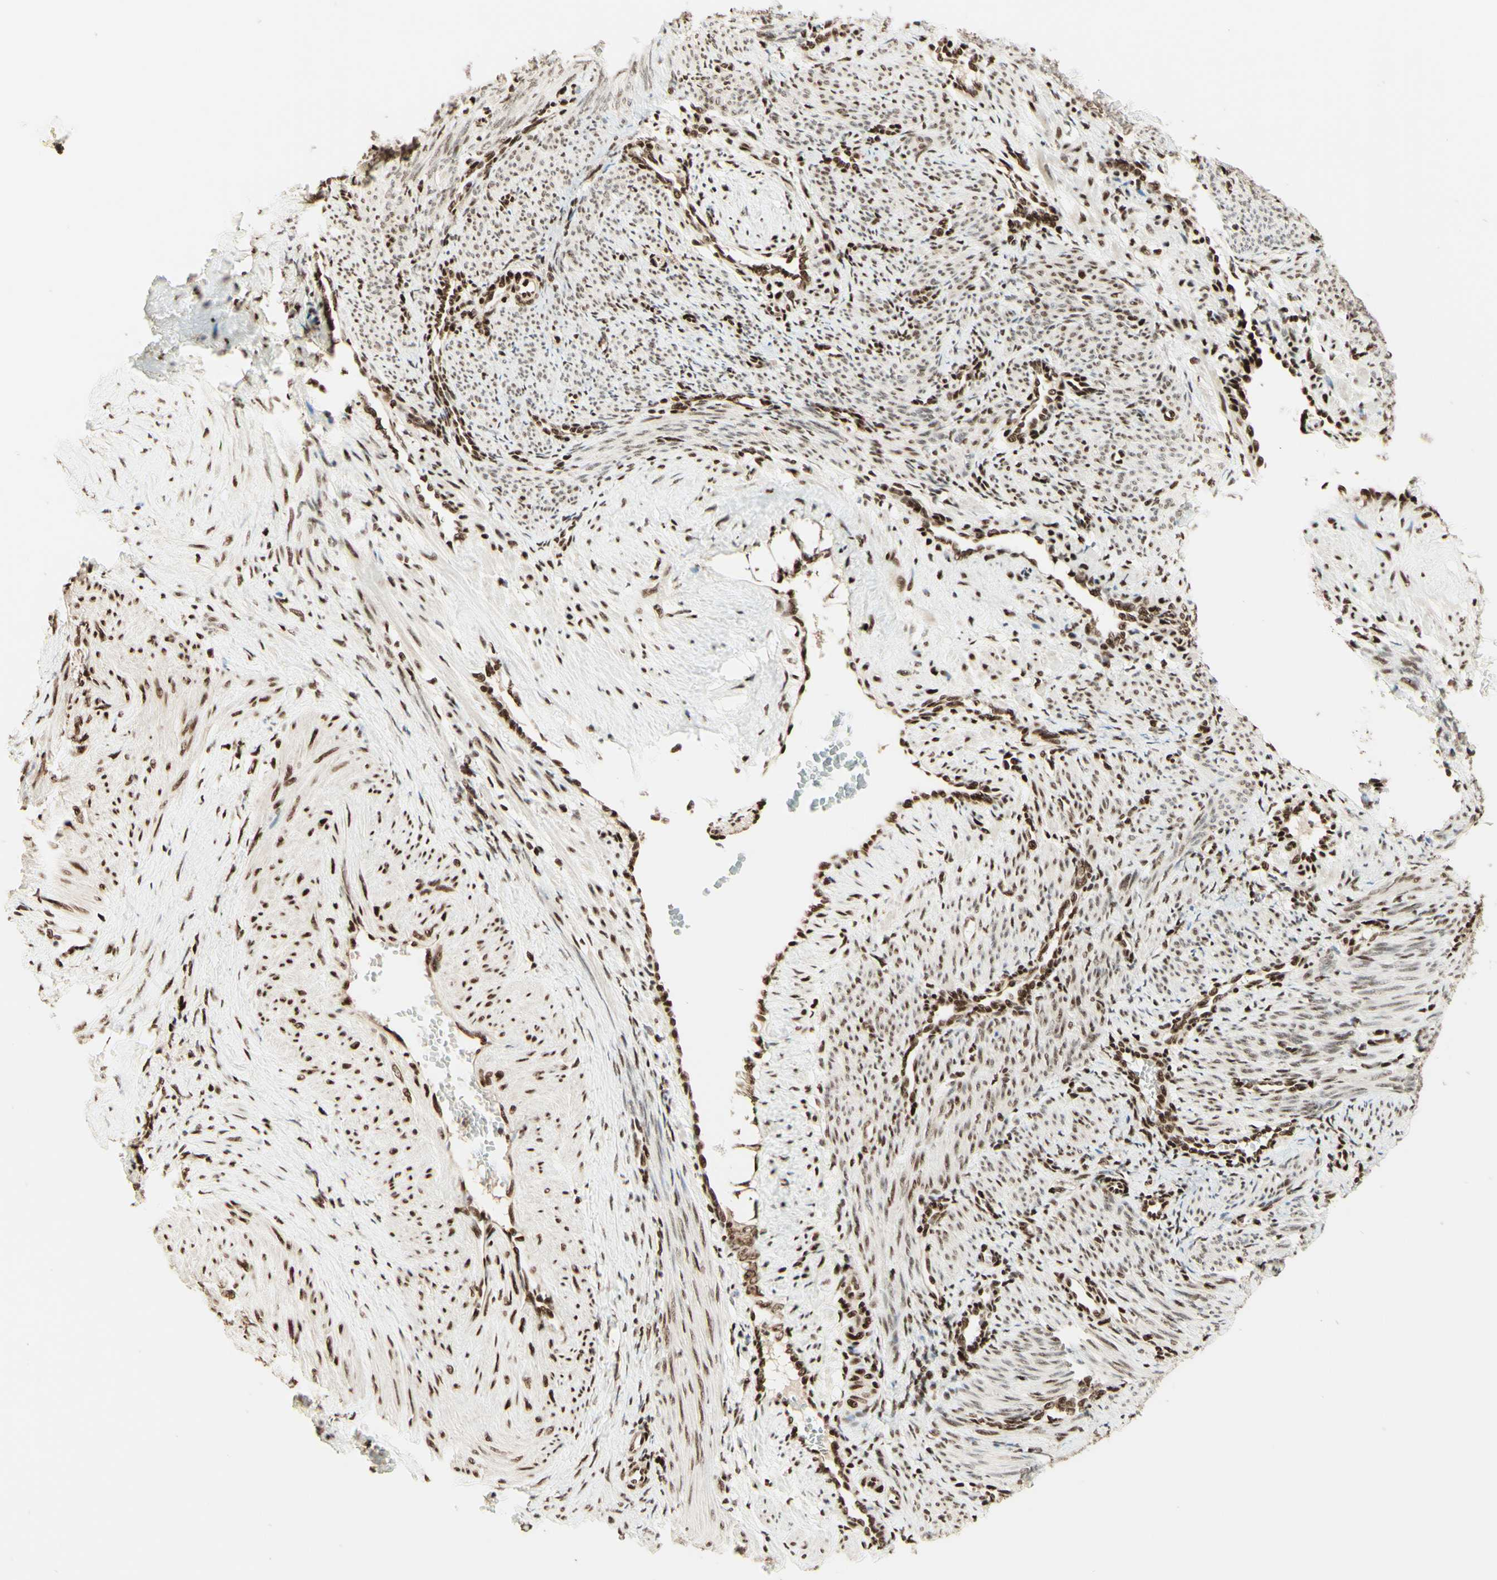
{"staining": {"intensity": "strong", "quantity": "25%-75%", "location": "nuclear"}, "tissue": "smooth muscle", "cell_type": "Smooth muscle cells", "image_type": "normal", "snomed": [{"axis": "morphology", "description": "Normal tissue, NOS"}, {"axis": "topography", "description": "Endometrium"}], "caption": "Immunohistochemistry photomicrograph of unremarkable human smooth muscle stained for a protein (brown), which reveals high levels of strong nuclear expression in approximately 25%-75% of smooth muscle cells.", "gene": "NR3C1", "patient": {"sex": "female", "age": 33}}